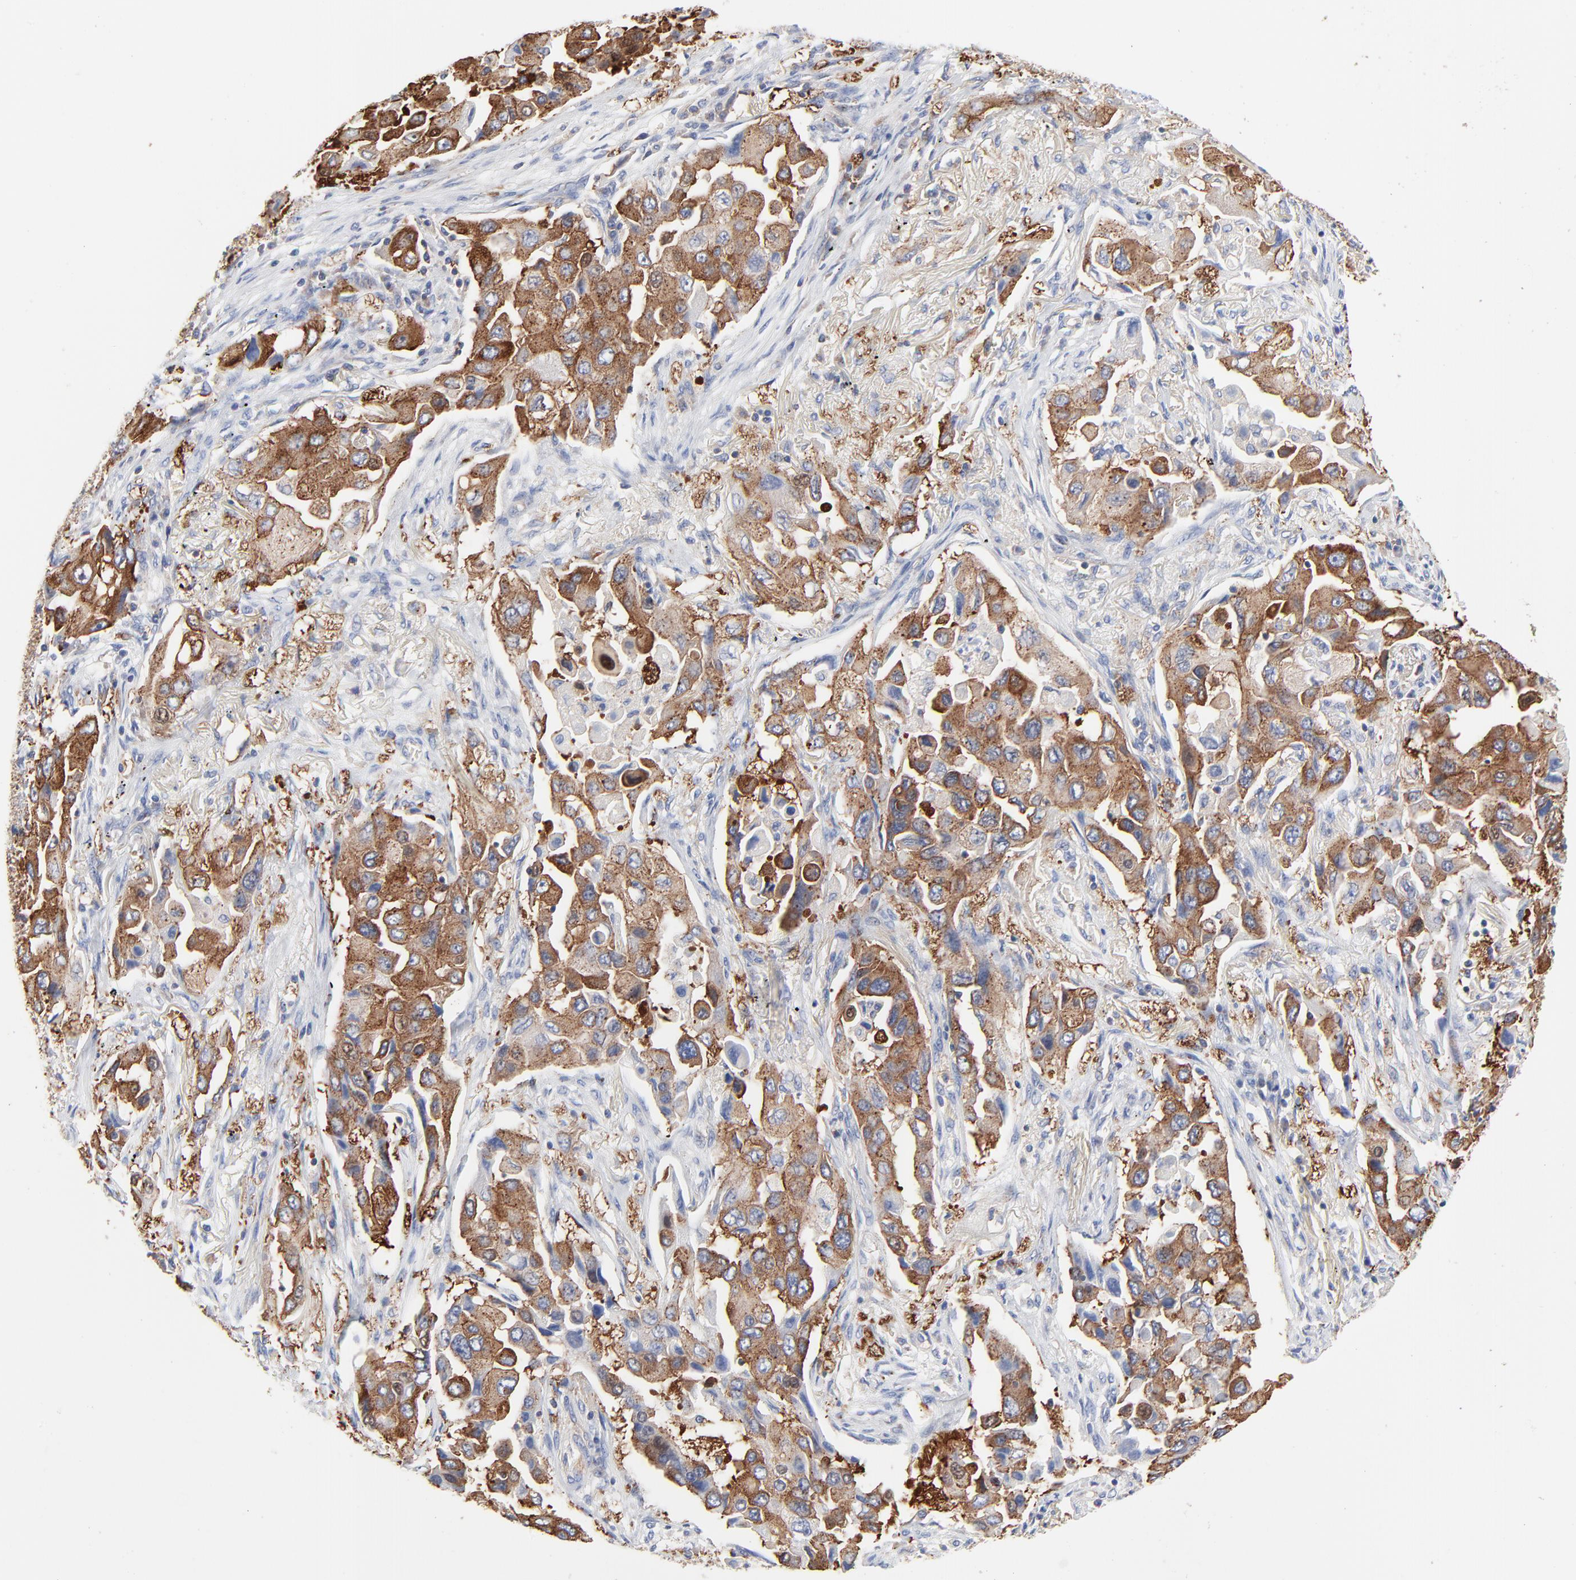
{"staining": {"intensity": "strong", "quantity": ">75%", "location": "cytoplasmic/membranous"}, "tissue": "lung cancer", "cell_type": "Tumor cells", "image_type": "cancer", "snomed": [{"axis": "morphology", "description": "Adenocarcinoma, NOS"}, {"axis": "topography", "description": "Lung"}], "caption": "Tumor cells exhibit high levels of strong cytoplasmic/membranous expression in approximately >75% of cells in human lung cancer. (Brightfield microscopy of DAB IHC at high magnification).", "gene": "CD2AP", "patient": {"sex": "female", "age": 65}}